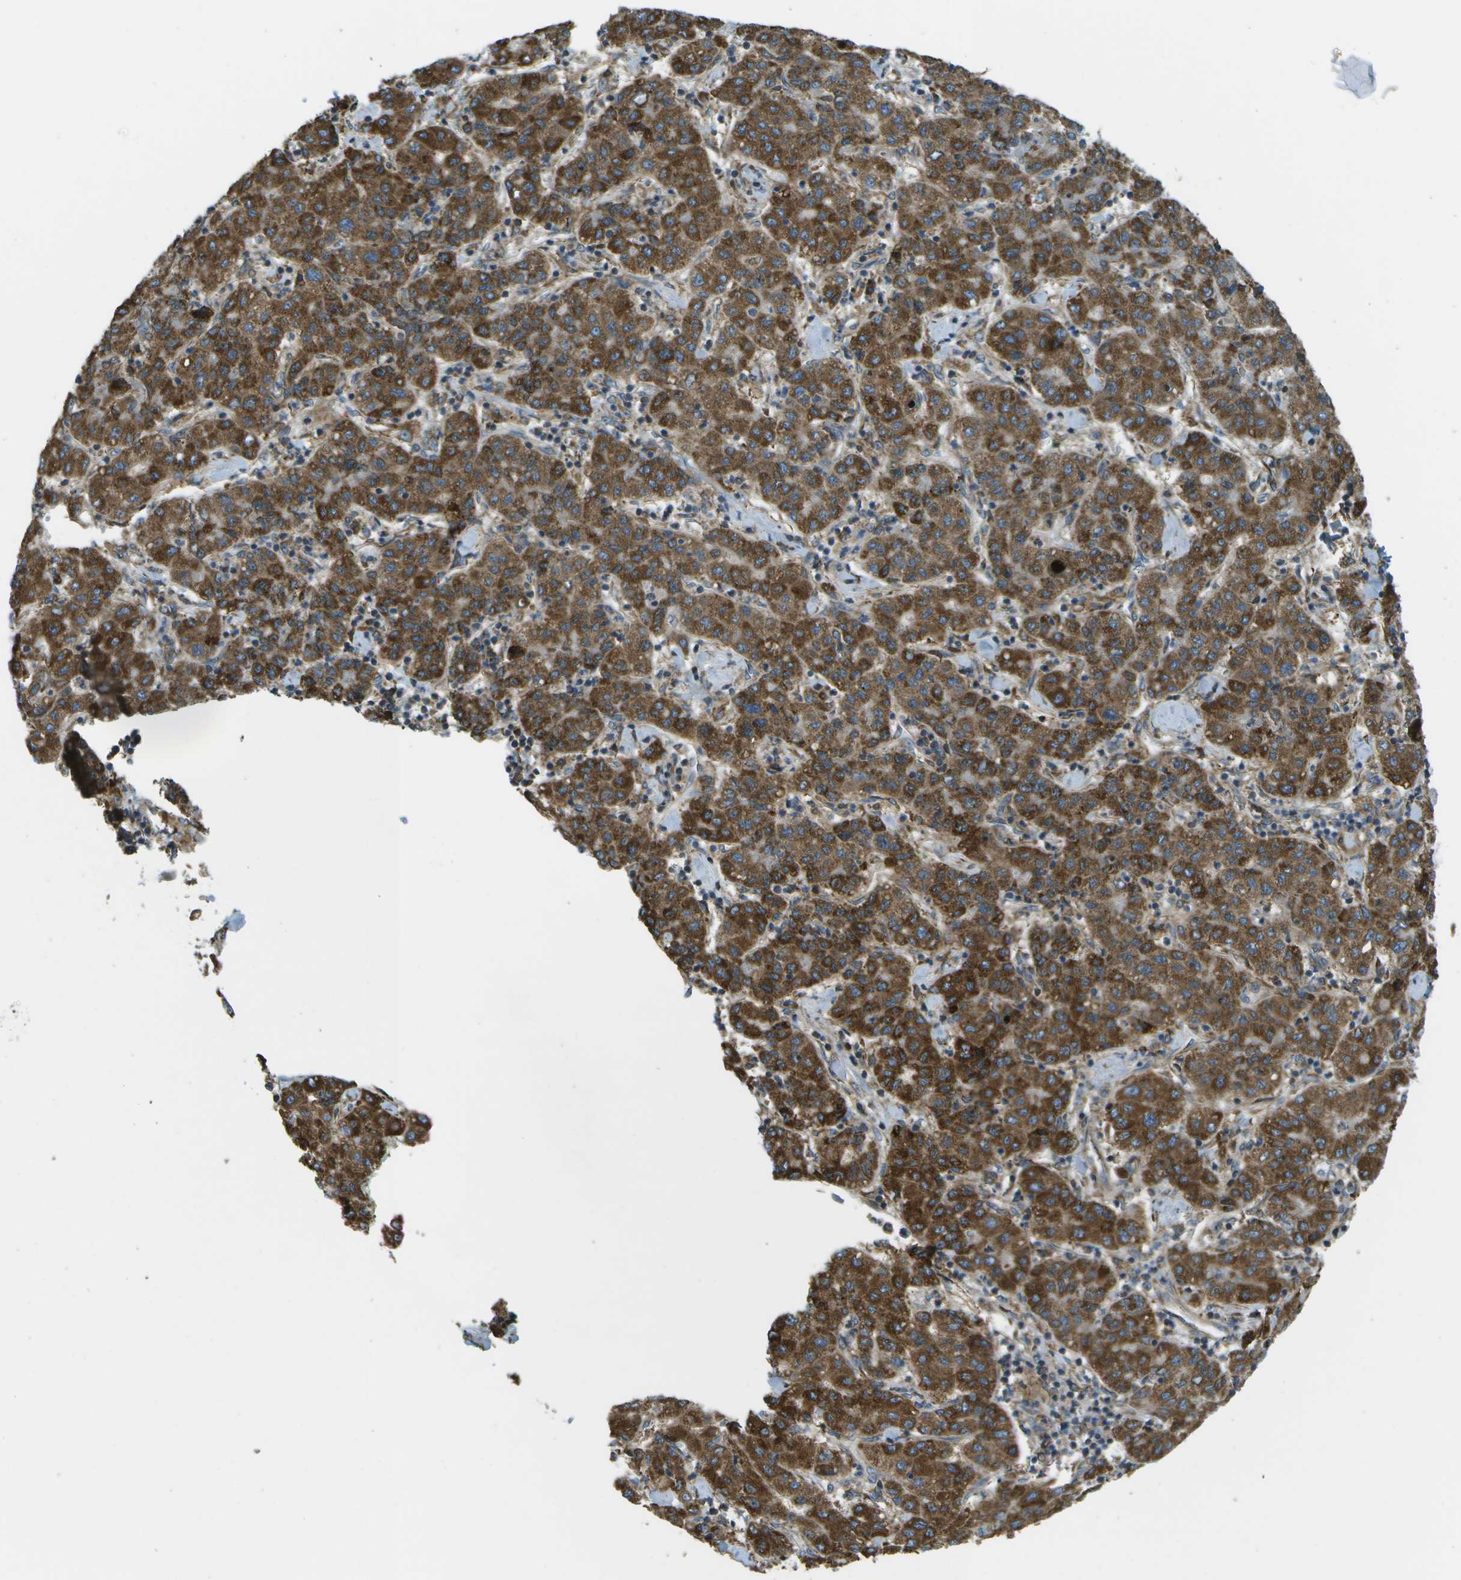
{"staining": {"intensity": "strong", "quantity": ">75%", "location": "cytoplasmic/membranous"}, "tissue": "liver cancer", "cell_type": "Tumor cells", "image_type": "cancer", "snomed": [{"axis": "morphology", "description": "Carcinoma, Hepatocellular, NOS"}, {"axis": "topography", "description": "Liver"}], "caption": "Immunohistochemical staining of human liver cancer exhibits strong cytoplasmic/membranous protein staining in approximately >75% of tumor cells.", "gene": "USP30", "patient": {"sex": "male", "age": 65}}